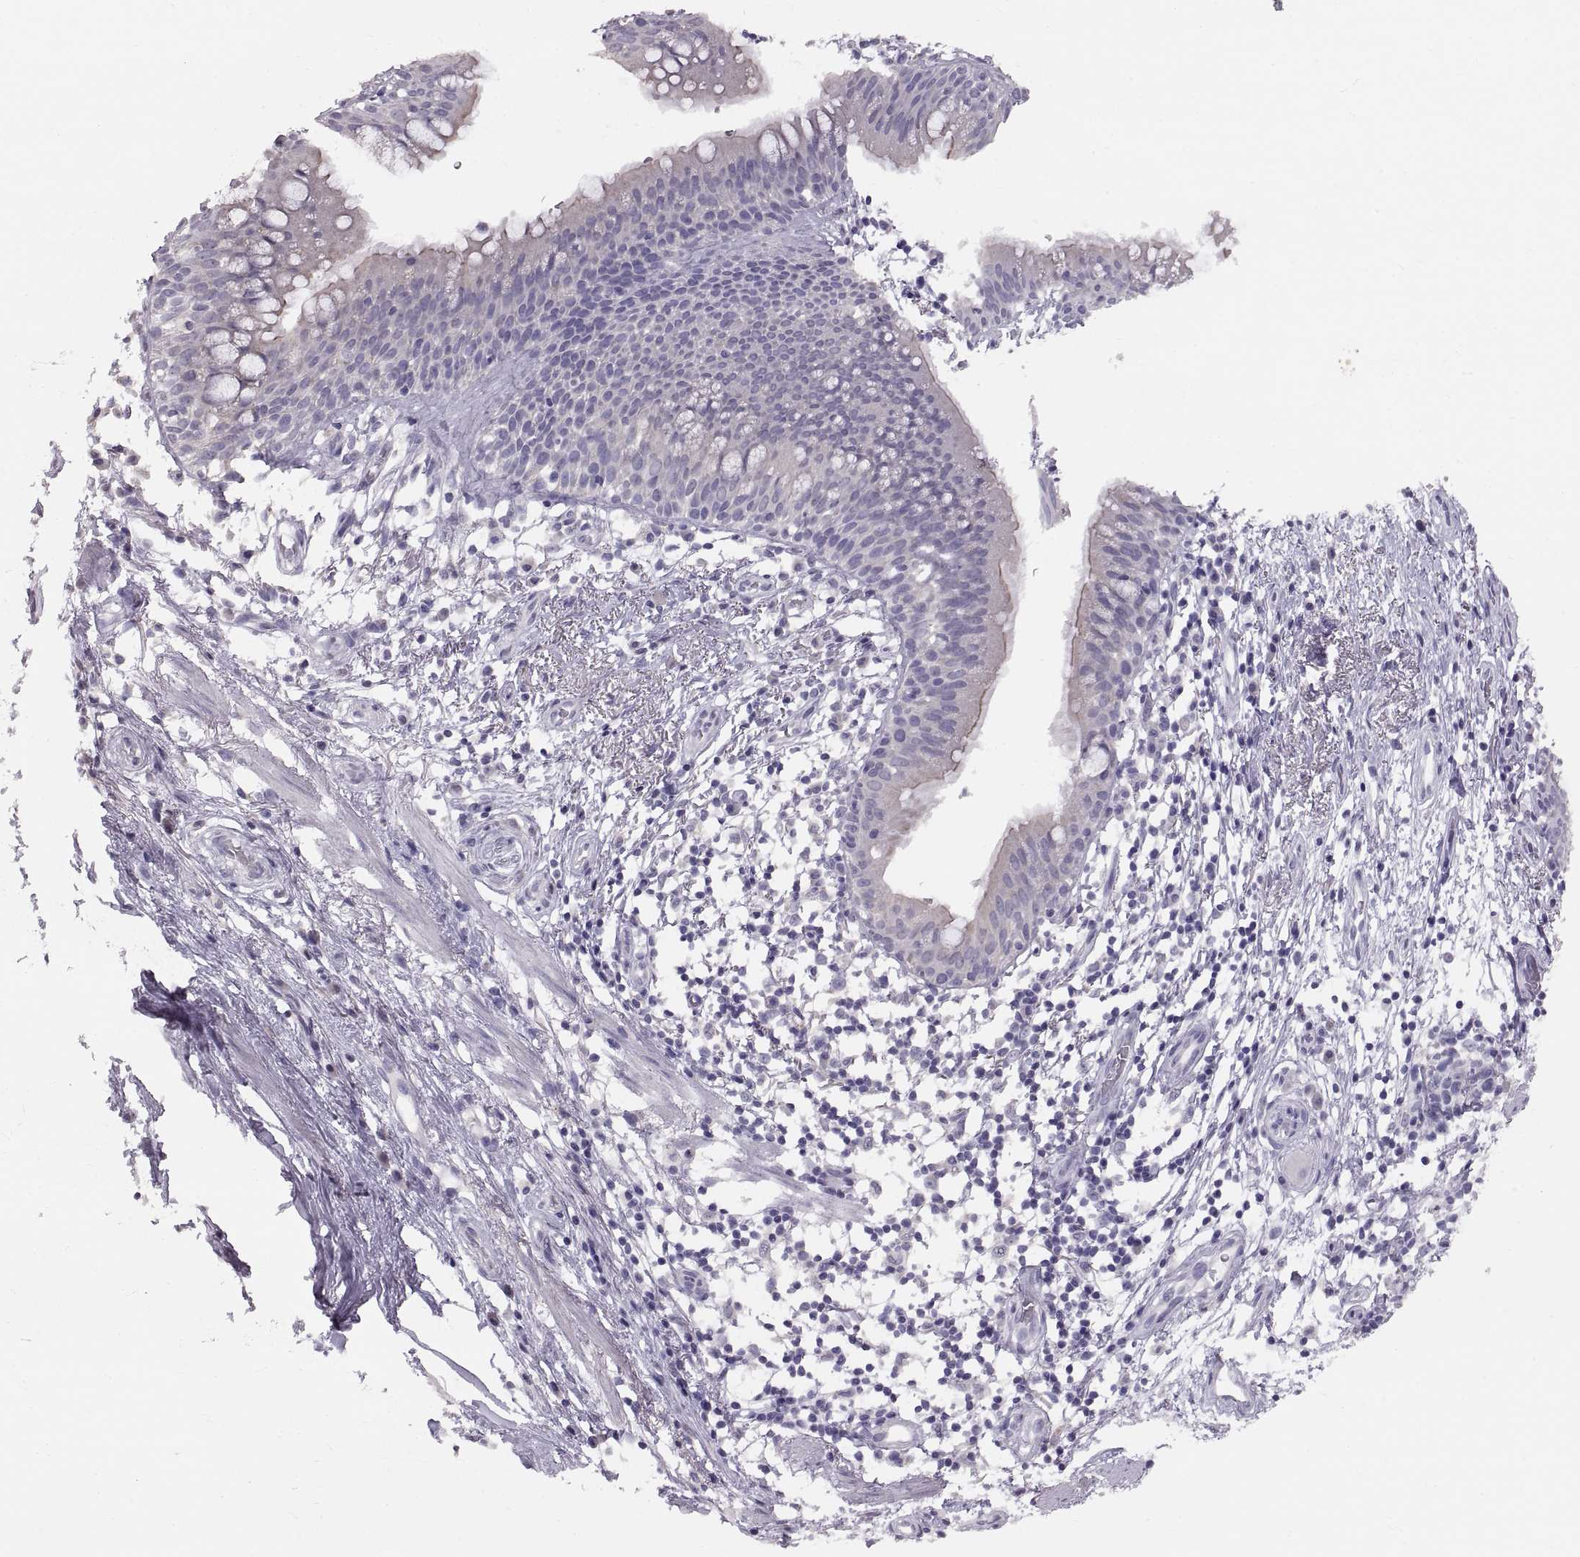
{"staining": {"intensity": "moderate", "quantity": "25%-75%", "location": "cytoplasmic/membranous"}, "tissue": "bronchus", "cell_type": "Respiratory epithelial cells", "image_type": "normal", "snomed": [{"axis": "morphology", "description": "Normal tissue, NOS"}, {"axis": "topography", "description": "Cartilage tissue"}, {"axis": "topography", "description": "Bronchus"}], "caption": "Normal bronchus was stained to show a protein in brown. There is medium levels of moderate cytoplasmic/membranous positivity in about 25%-75% of respiratory epithelial cells.", "gene": "WBP2NL", "patient": {"sex": "male", "age": 58}}